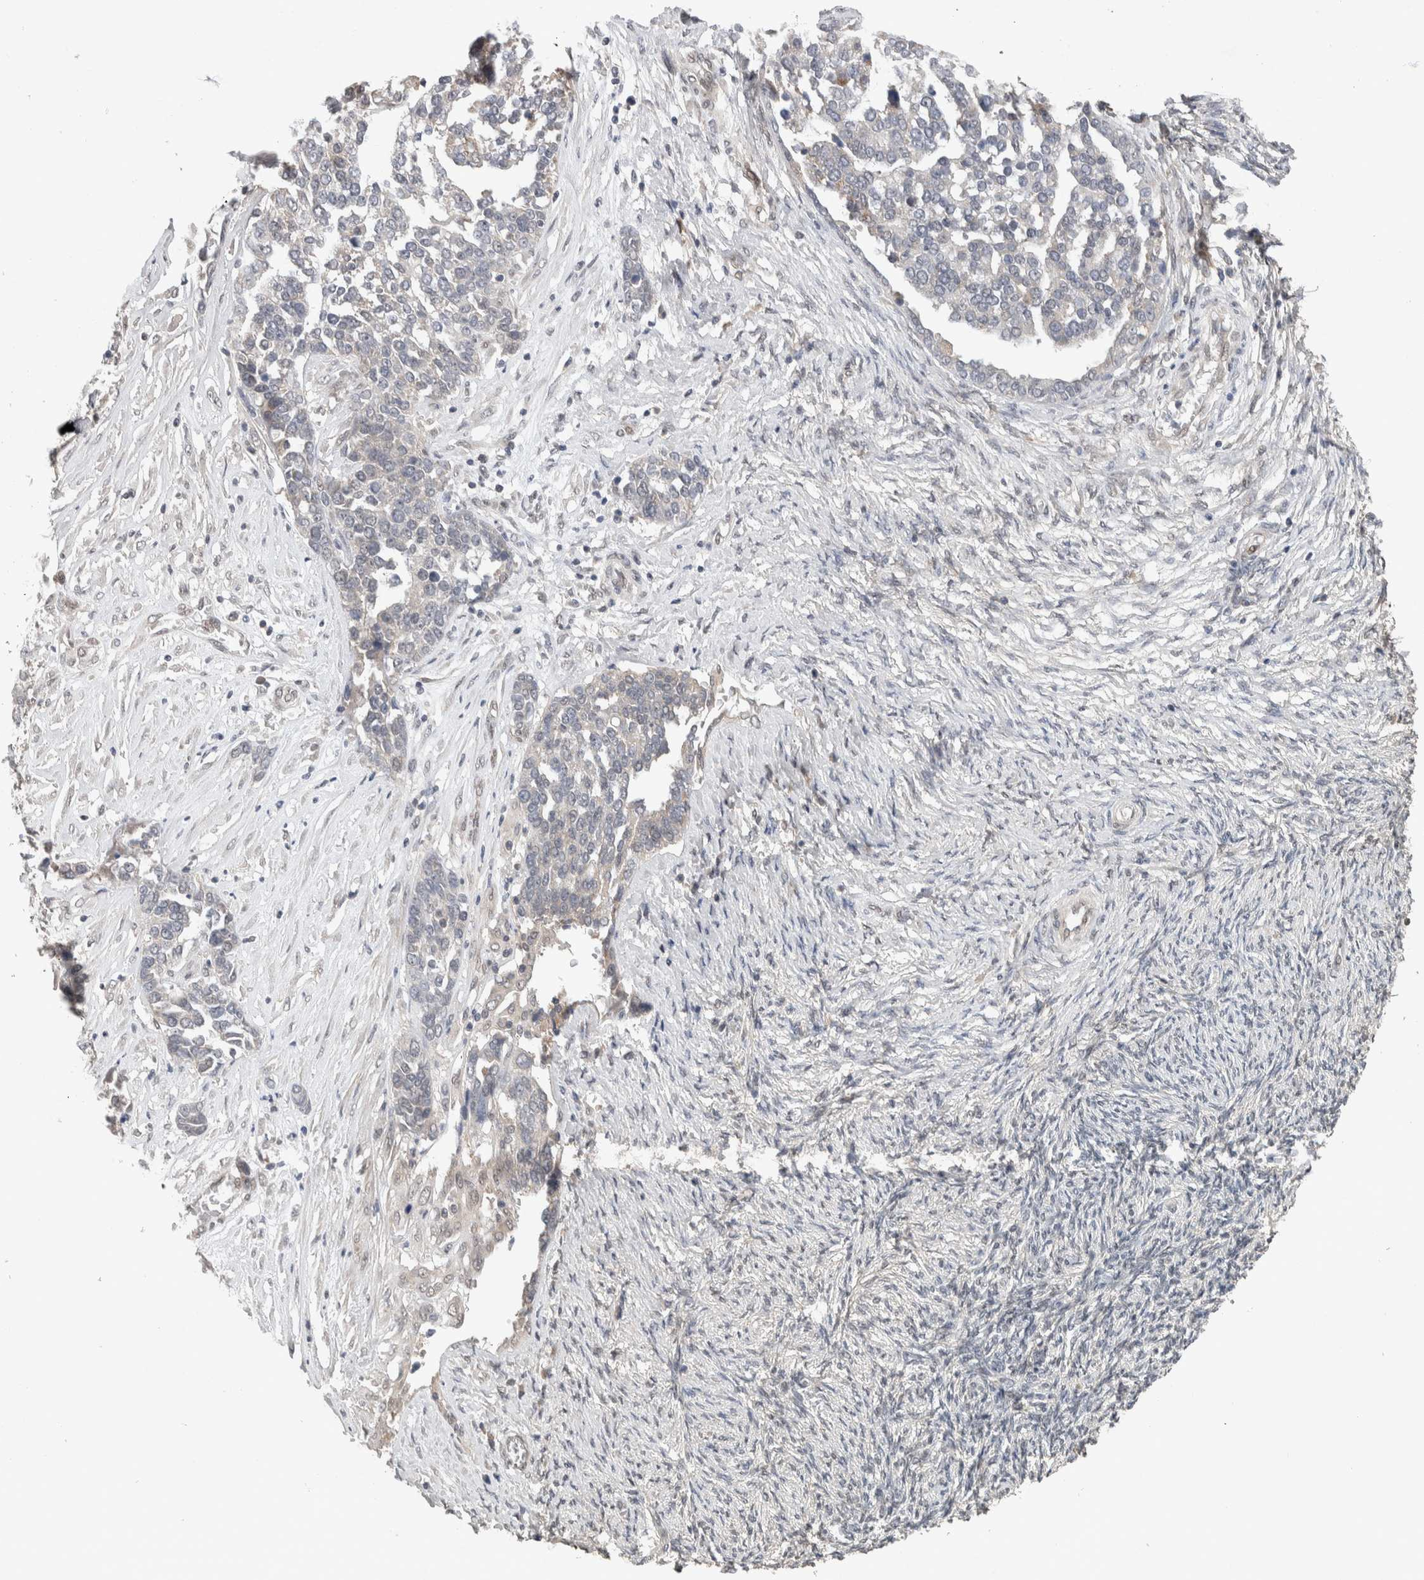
{"staining": {"intensity": "negative", "quantity": "none", "location": "none"}, "tissue": "ovarian cancer", "cell_type": "Tumor cells", "image_type": "cancer", "snomed": [{"axis": "morphology", "description": "Cystadenocarcinoma, serous, NOS"}, {"axis": "topography", "description": "Ovary"}], "caption": "Histopathology image shows no protein staining in tumor cells of ovarian cancer tissue.", "gene": "CYSRT1", "patient": {"sex": "female", "age": 44}}